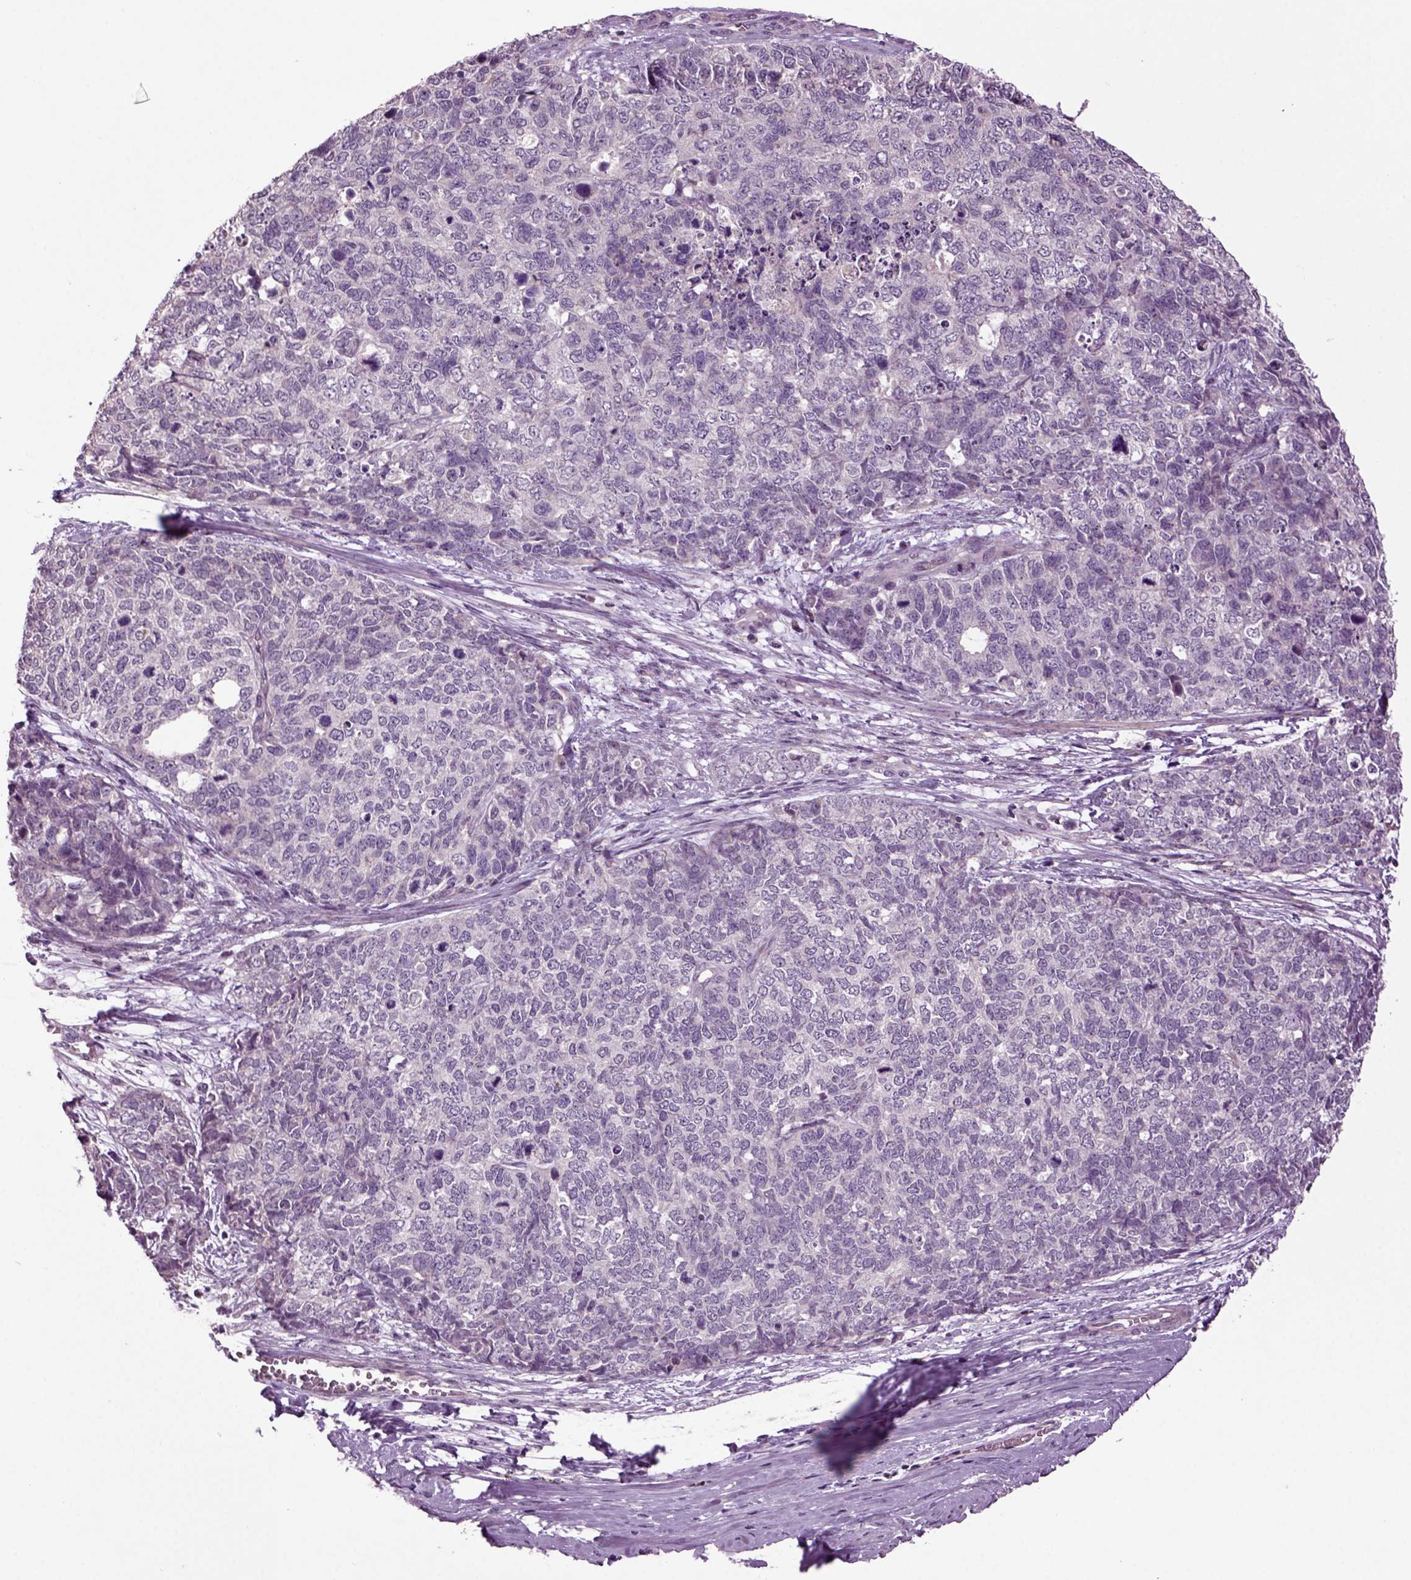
{"staining": {"intensity": "negative", "quantity": "none", "location": "none"}, "tissue": "cervical cancer", "cell_type": "Tumor cells", "image_type": "cancer", "snomed": [{"axis": "morphology", "description": "Squamous cell carcinoma, NOS"}, {"axis": "topography", "description": "Cervix"}], "caption": "This is an IHC photomicrograph of cervical squamous cell carcinoma. There is no expression in tumor cells.", "gene": "SLC17A6", "patient": {"sex": "female", "age": 63}}